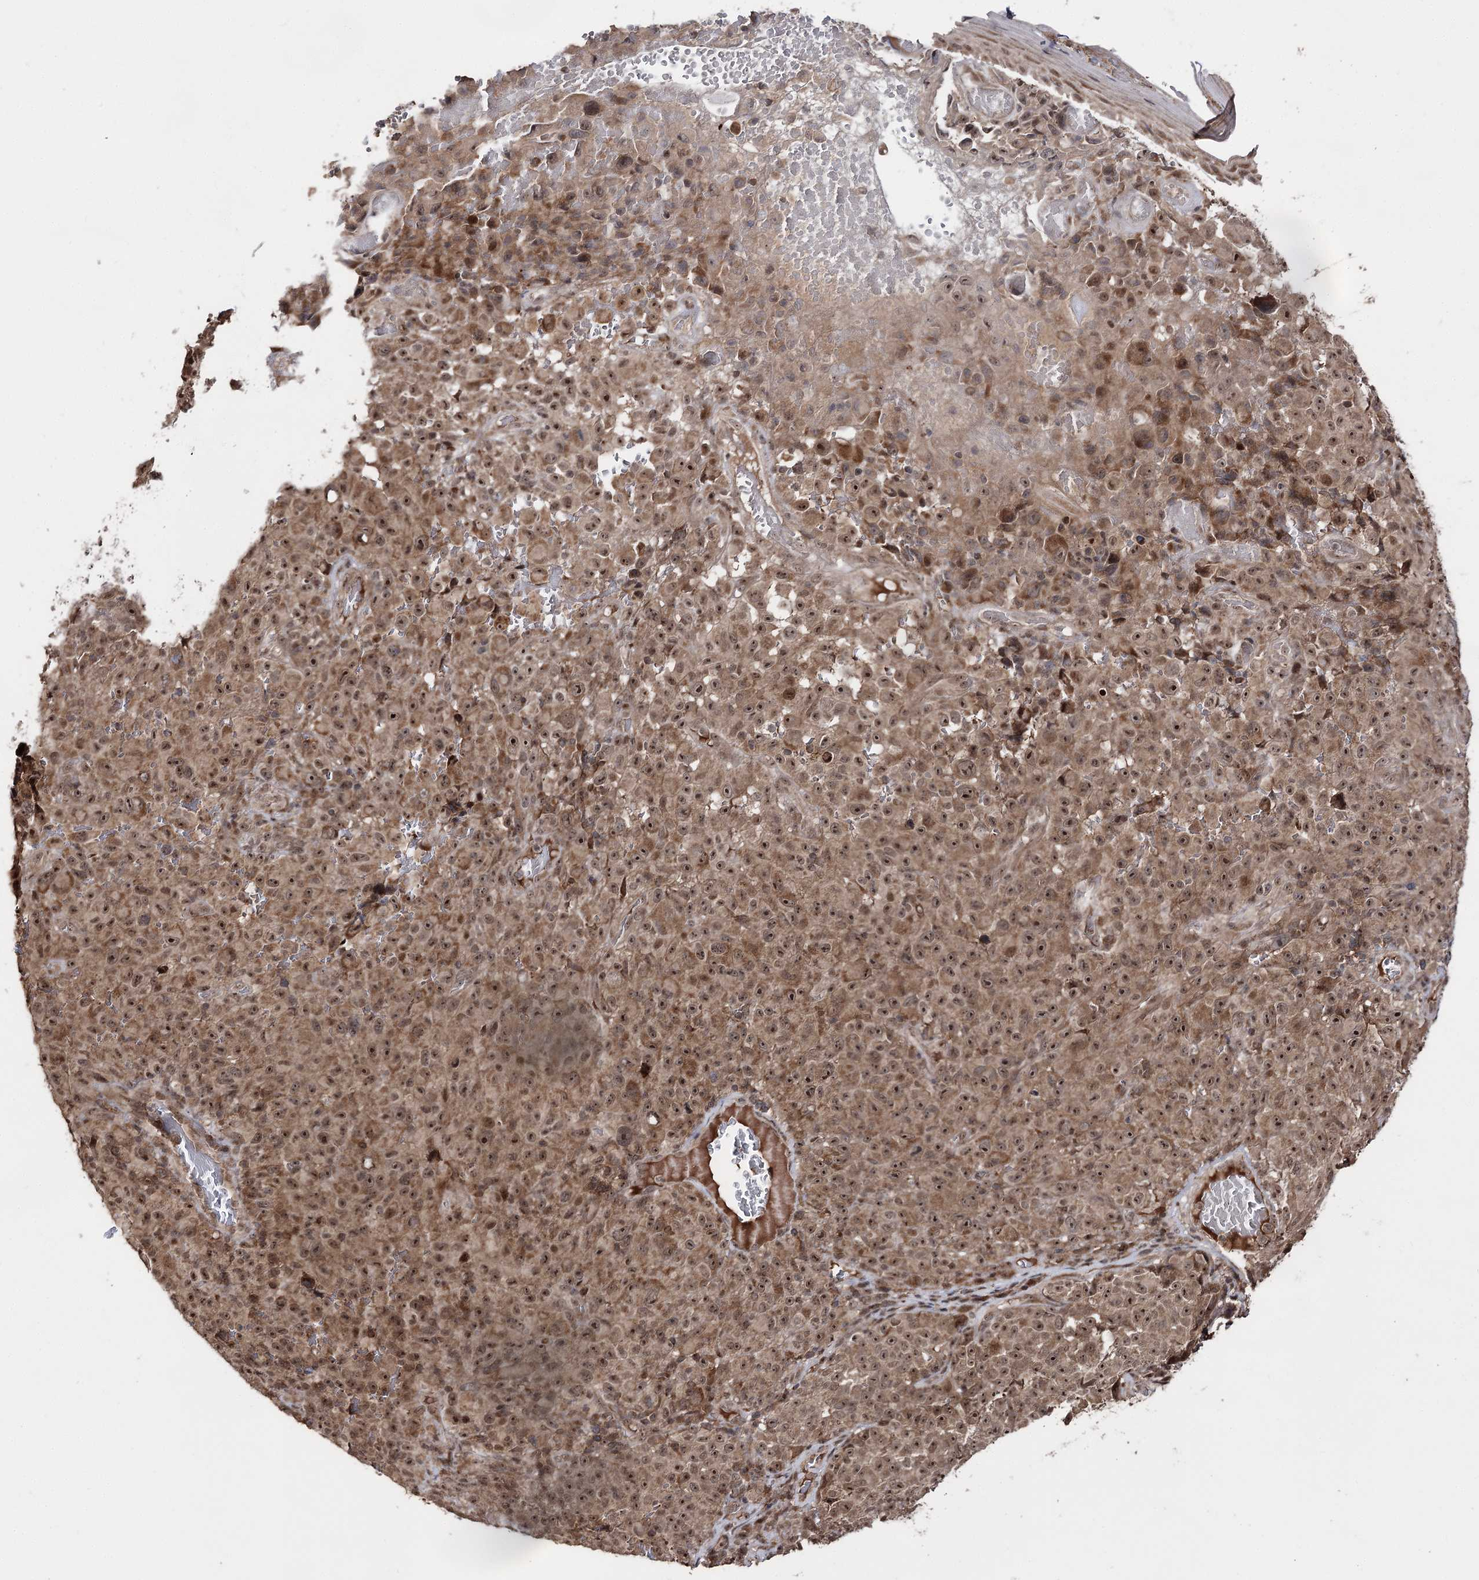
{"staining": {"intensity": "moderate", "quantity": ">75%", "location": "cytoplasmic/membranous,nuclear"}, "tissue": "melanoma", "cell_type": "Tumor cells", "image_type": "cancer", "snomed": [{"axis": "morphology", "description": "Malignant melanoma, NOS"}, {"axis": "topography", "description": "Skin"}], "caption": "Immunohistochemistry micrograph of melanoma stained for a protein (brown), which displays medium levels of moderate cytoplasmic/membranous and nuclear staining in approximately >75% of tumor cells.", "gene": "FAM53B", "patient": {"sex": "female", "age": 82}}